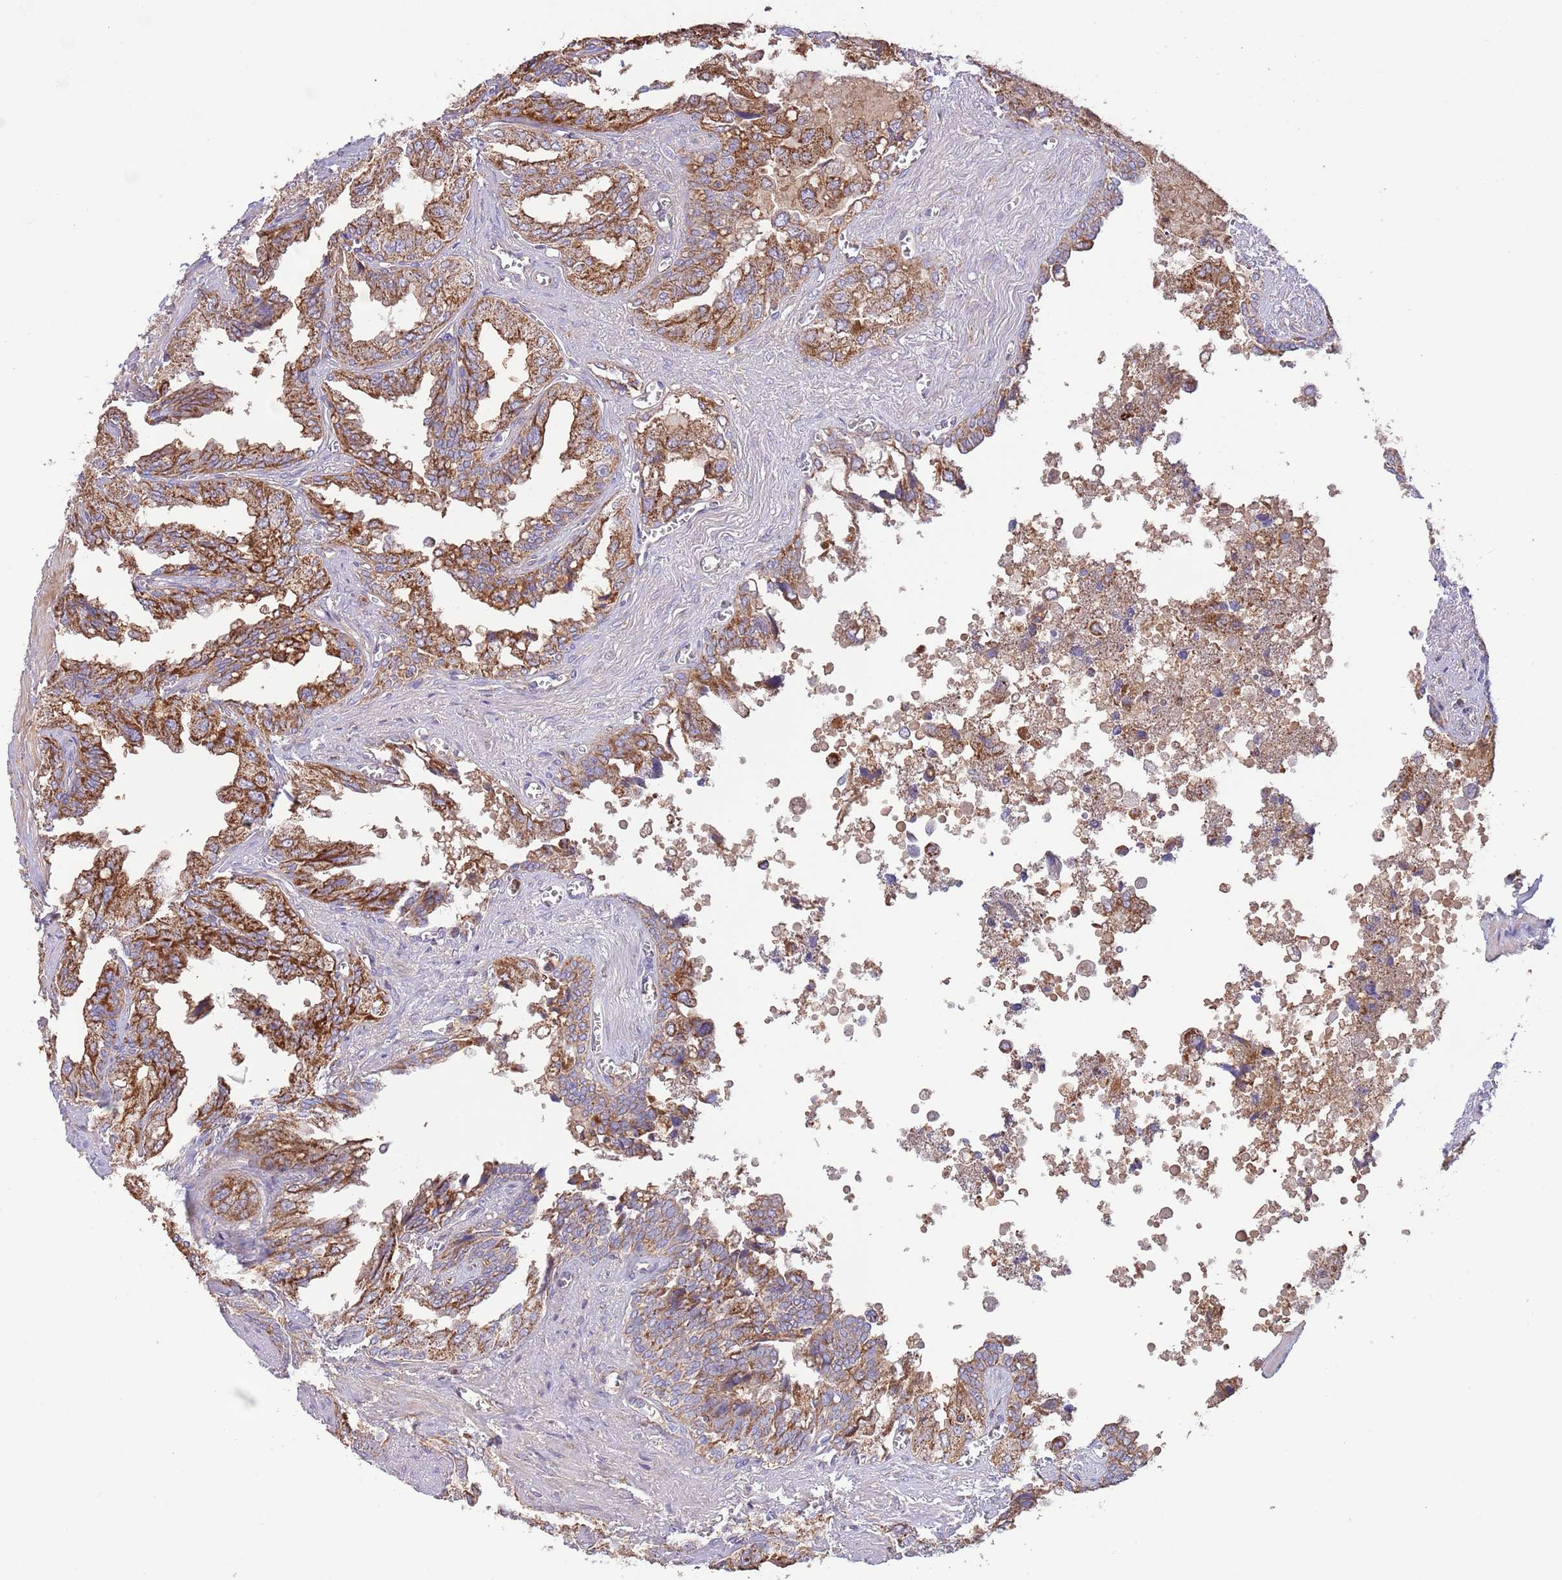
{"staining": {"intensity": "strong", "quantity": ">75%", "location": "cytoplasmic/membranous"}, "tissue": "seminal vesicle", "cell_type": "Glandular cells", "image_type": "normal", "snomed": [{"axis": "morphology", "description": "Normal tissue, NOS"}, {"axis": "topography", "description": "Seminal veicle"}], "caption": "Strong cytoplasmic/membranous positivity for a protein is identified in about >75% of glandular cells of benign seminal vesicle using immunohistochemistry (IHC).", "gene": "DNAJA3", "patient": {"sex": "male", "age": 67}}